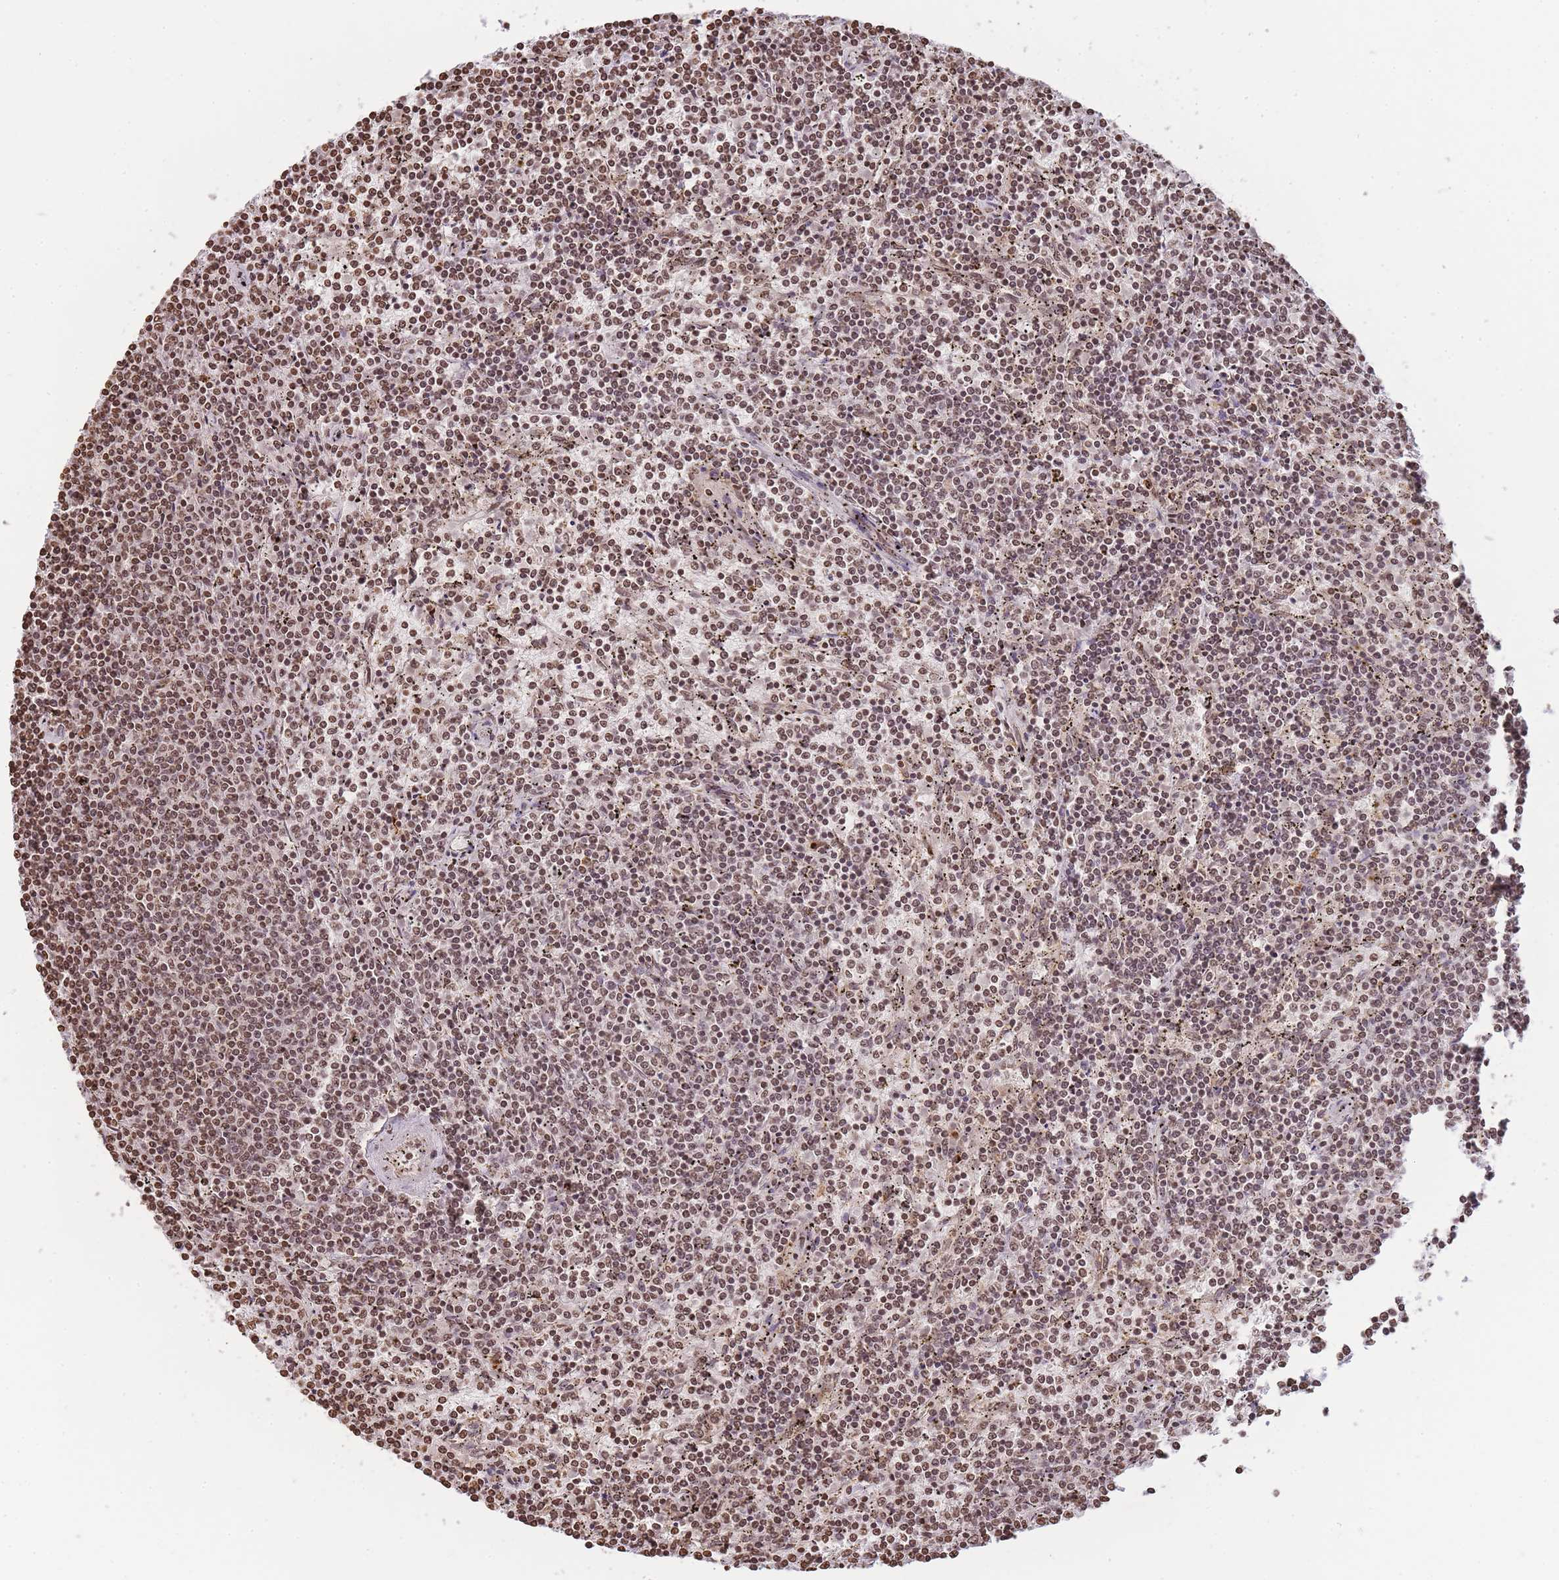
{"staining": {"intensity": "moderate", "quantity": ">75%", "location": "nuclear"}, "tissue": "lymphoma", "cell_type": "Tumor cells", "image_type": "cancer", "snomed": [{"axis": "morphology", "description": "Malignant lymphoma, non-Hodgkin's type, Low grade"}, {"axis": "topography", "description": "Spleen"}], "caption": "Immunohistochemistry (IHC) of human malignant lymphoma, non-Hodgkin's type (low-grade) exhibits medium levels of moderate nuclear expression in about >75% of tumor cells.", "gene": "WWTR1", "patient": {"sex": "female", "age": 50}}